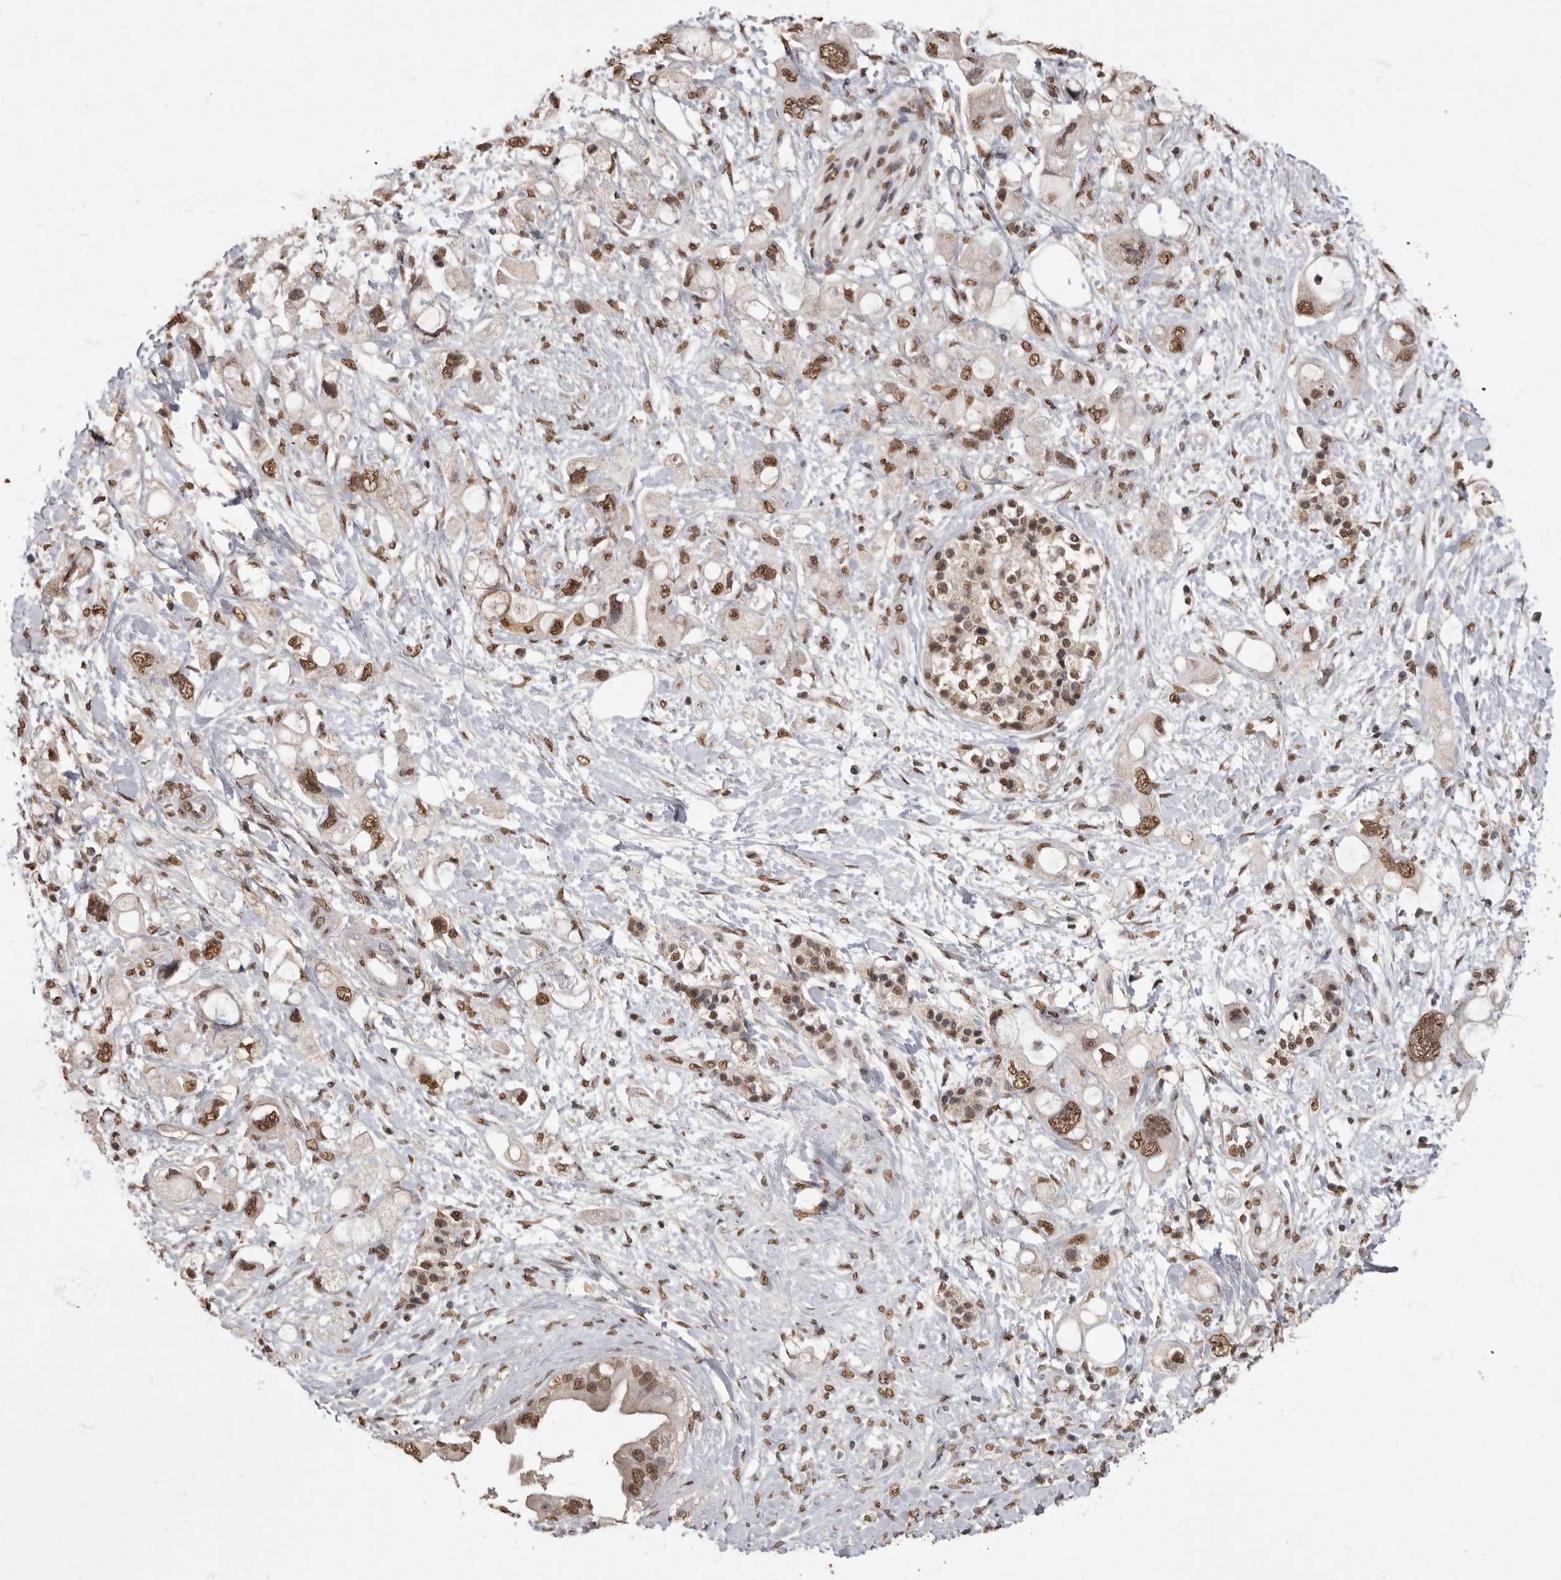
{"staining": {"intensity": "moderate", "quantity": ">75%", "location": "nuclear"}, "tissue": "pancreatic cancer", "cell_type": "Tumor cells", "image_type": "cancer", "snomed": [{"axis": "morphology", "description": "Adenocarcinoma, NOS"}, {"axis": "topography", "description": "Pancreas"}], "caption": "Approximately >75% of tumor cells in human adenocarcinoma (pancreatic) demonstrate moderate nuclear protein expression as visualized by brown immunohistochemical staining.", "gene": "NBL1", "patient": {"sex": "female", "age": 56}}